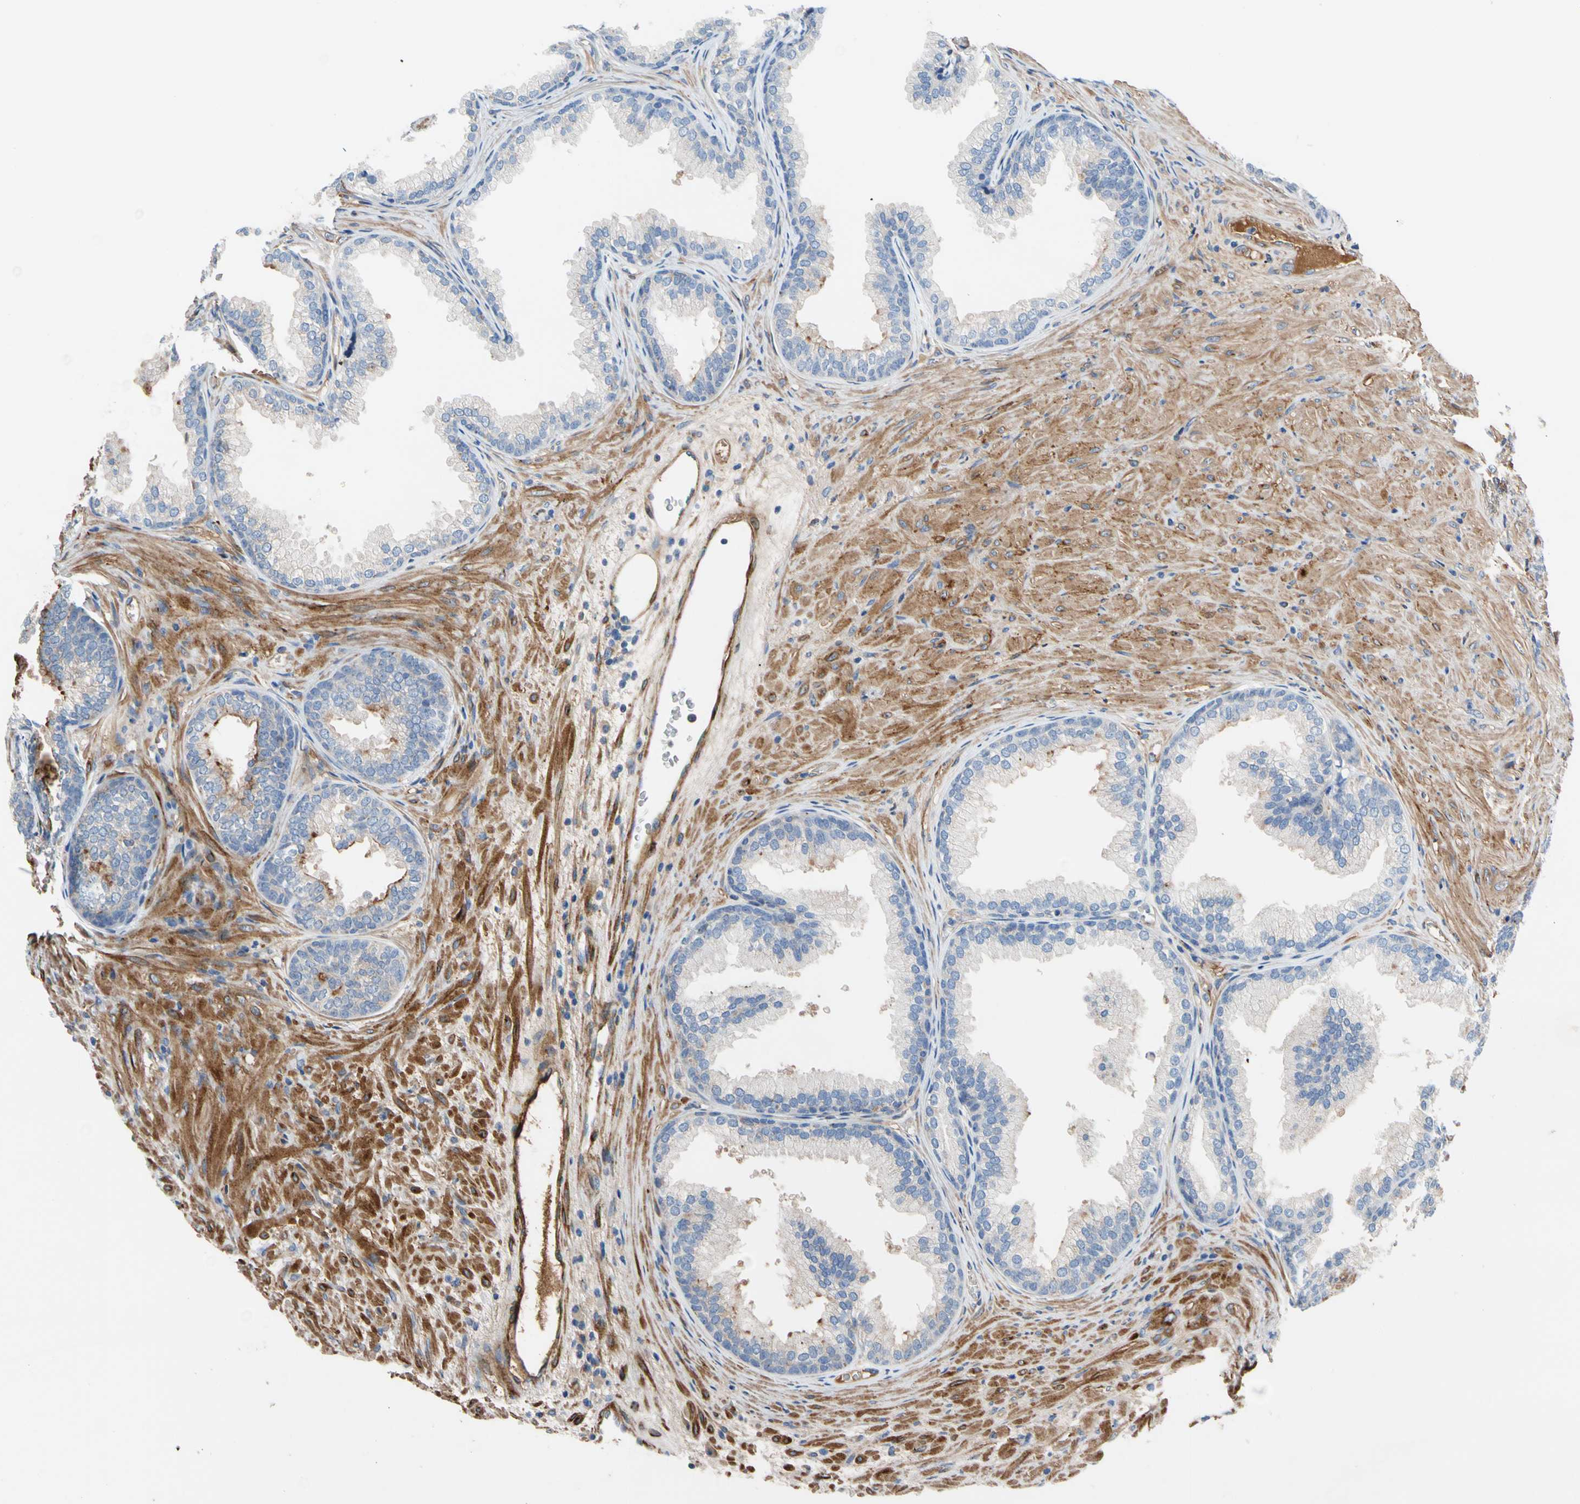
{"staining": {"intensity": "negative", "quantity": "none", "location": "none"}, "tissue": "prostate", "cell_type": "Glandular cells", "image_type": "normal", "snomed": [{"axis": "morphology", "description": "Normal tissue, NOS"}, {"axis": "topography", "description": "Prostate"}], "caption": "Immunohistochemical staining of unremarkable human prostate demonstrates no significant positivity in glandular cells. (DAB (3,3'-diaminobenzidine) immunohistochemistry (IHC) with hematoxylin counter stain).", "gene": "ENTREP3", "patient": {"sex": "male", "age": 76}}